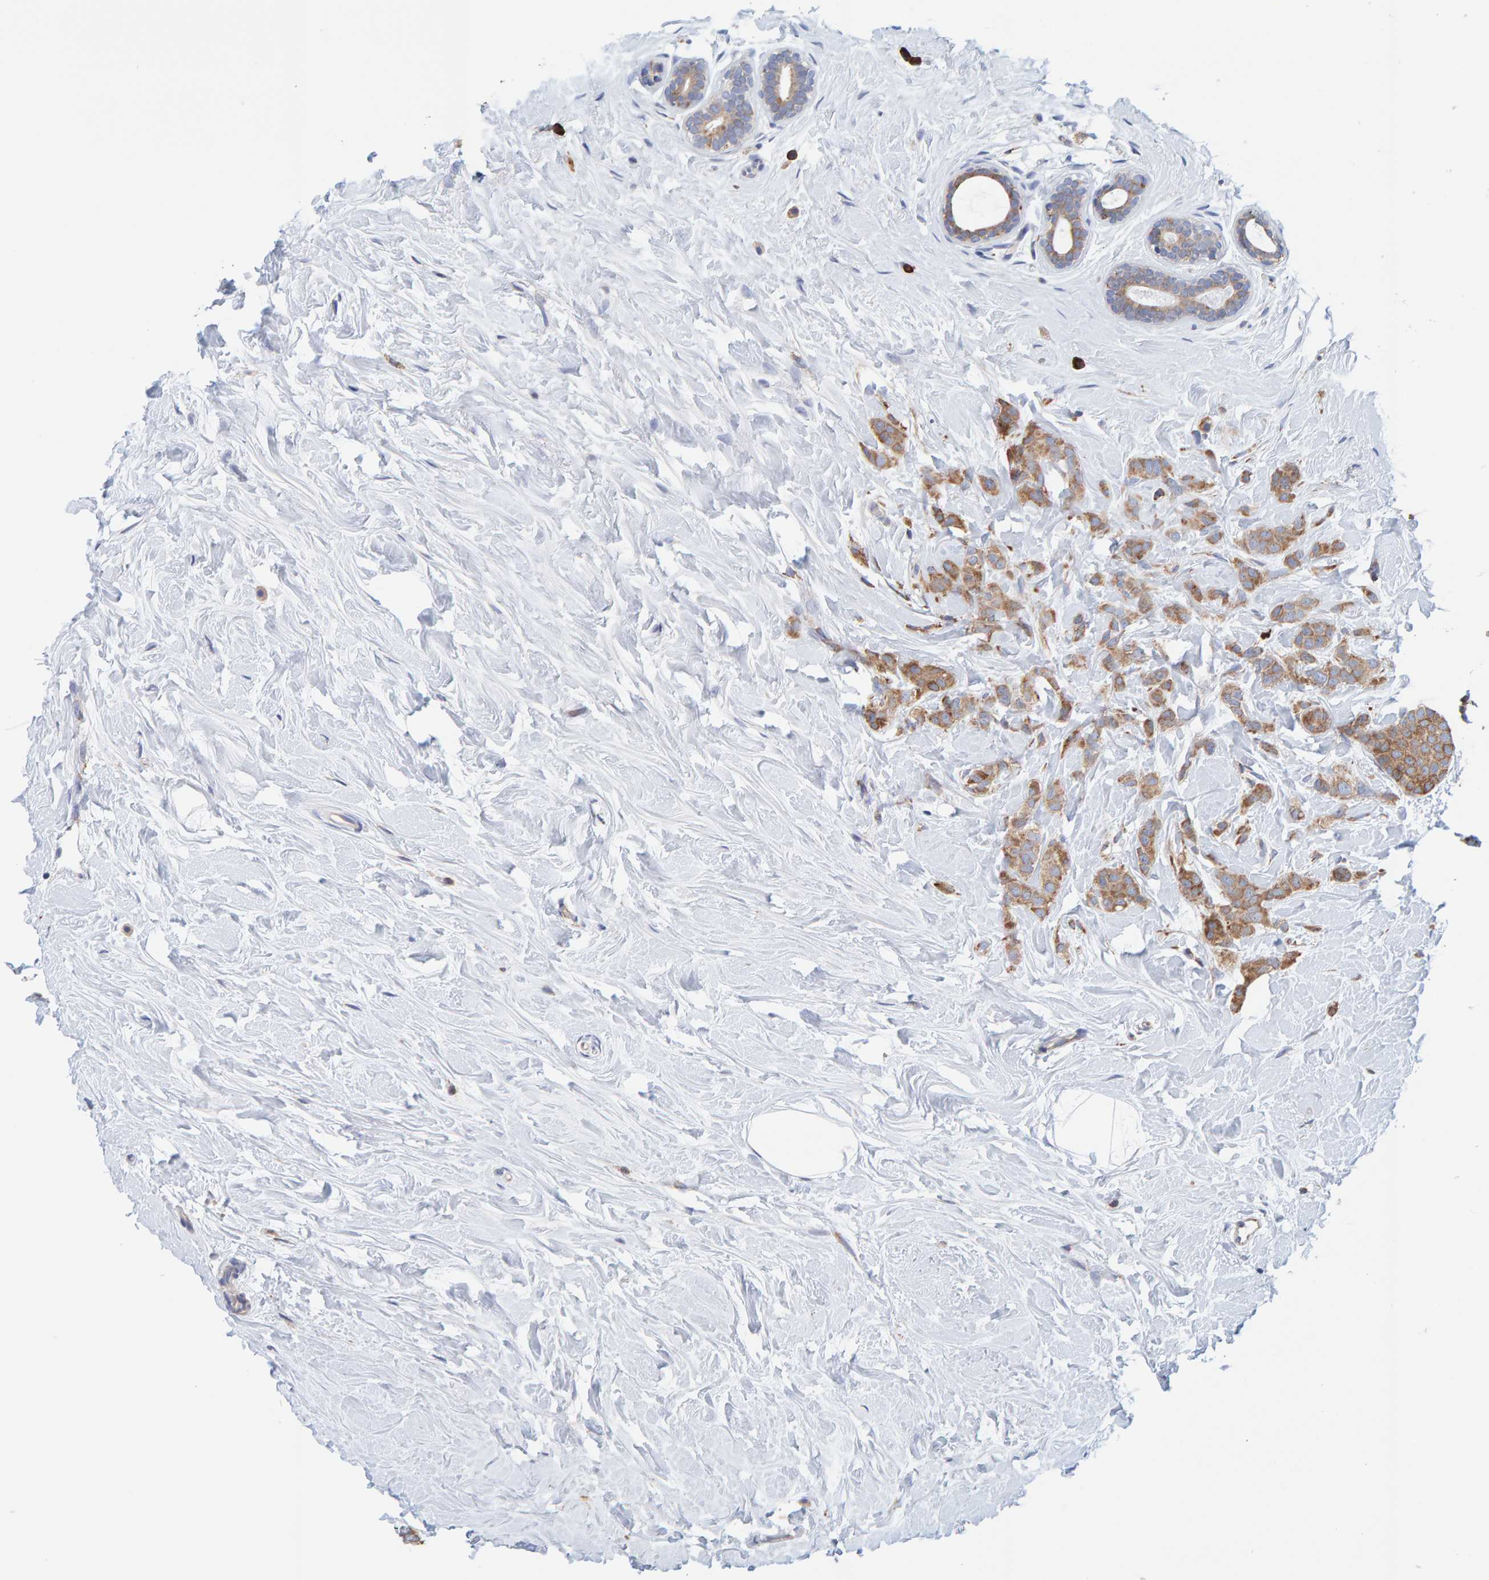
{"staining": {"intensity": "moderate", "quantity": ">75%", "location": "cytoplasmic/membranous"}, "tissue": "breast cancer", "cell_type": "Tumor cells", "image_type": "cancer", "snomed": [{"axis": "morphology", "description": "Lobular carcinoma, in situ"}, {"axis": "morphology", "description": "Lobular carcinoma"}, {"axis": "topography", "description": "Breast"}], "caption": "Breast lobular carcinoma in situ stained with DAB (3,3'-diaminobenzidine) immunohistochemistry demonstrates medium levels of moderate cytoplasmic/membranous positivity in about >75% of tumor cells. Using DAB (brown) and hematoxylin (blue) stains, captured at high magnification using brightfield microscopy.", "gene": "SGPL1", "patient": {"sex": "female", "age": 41}}